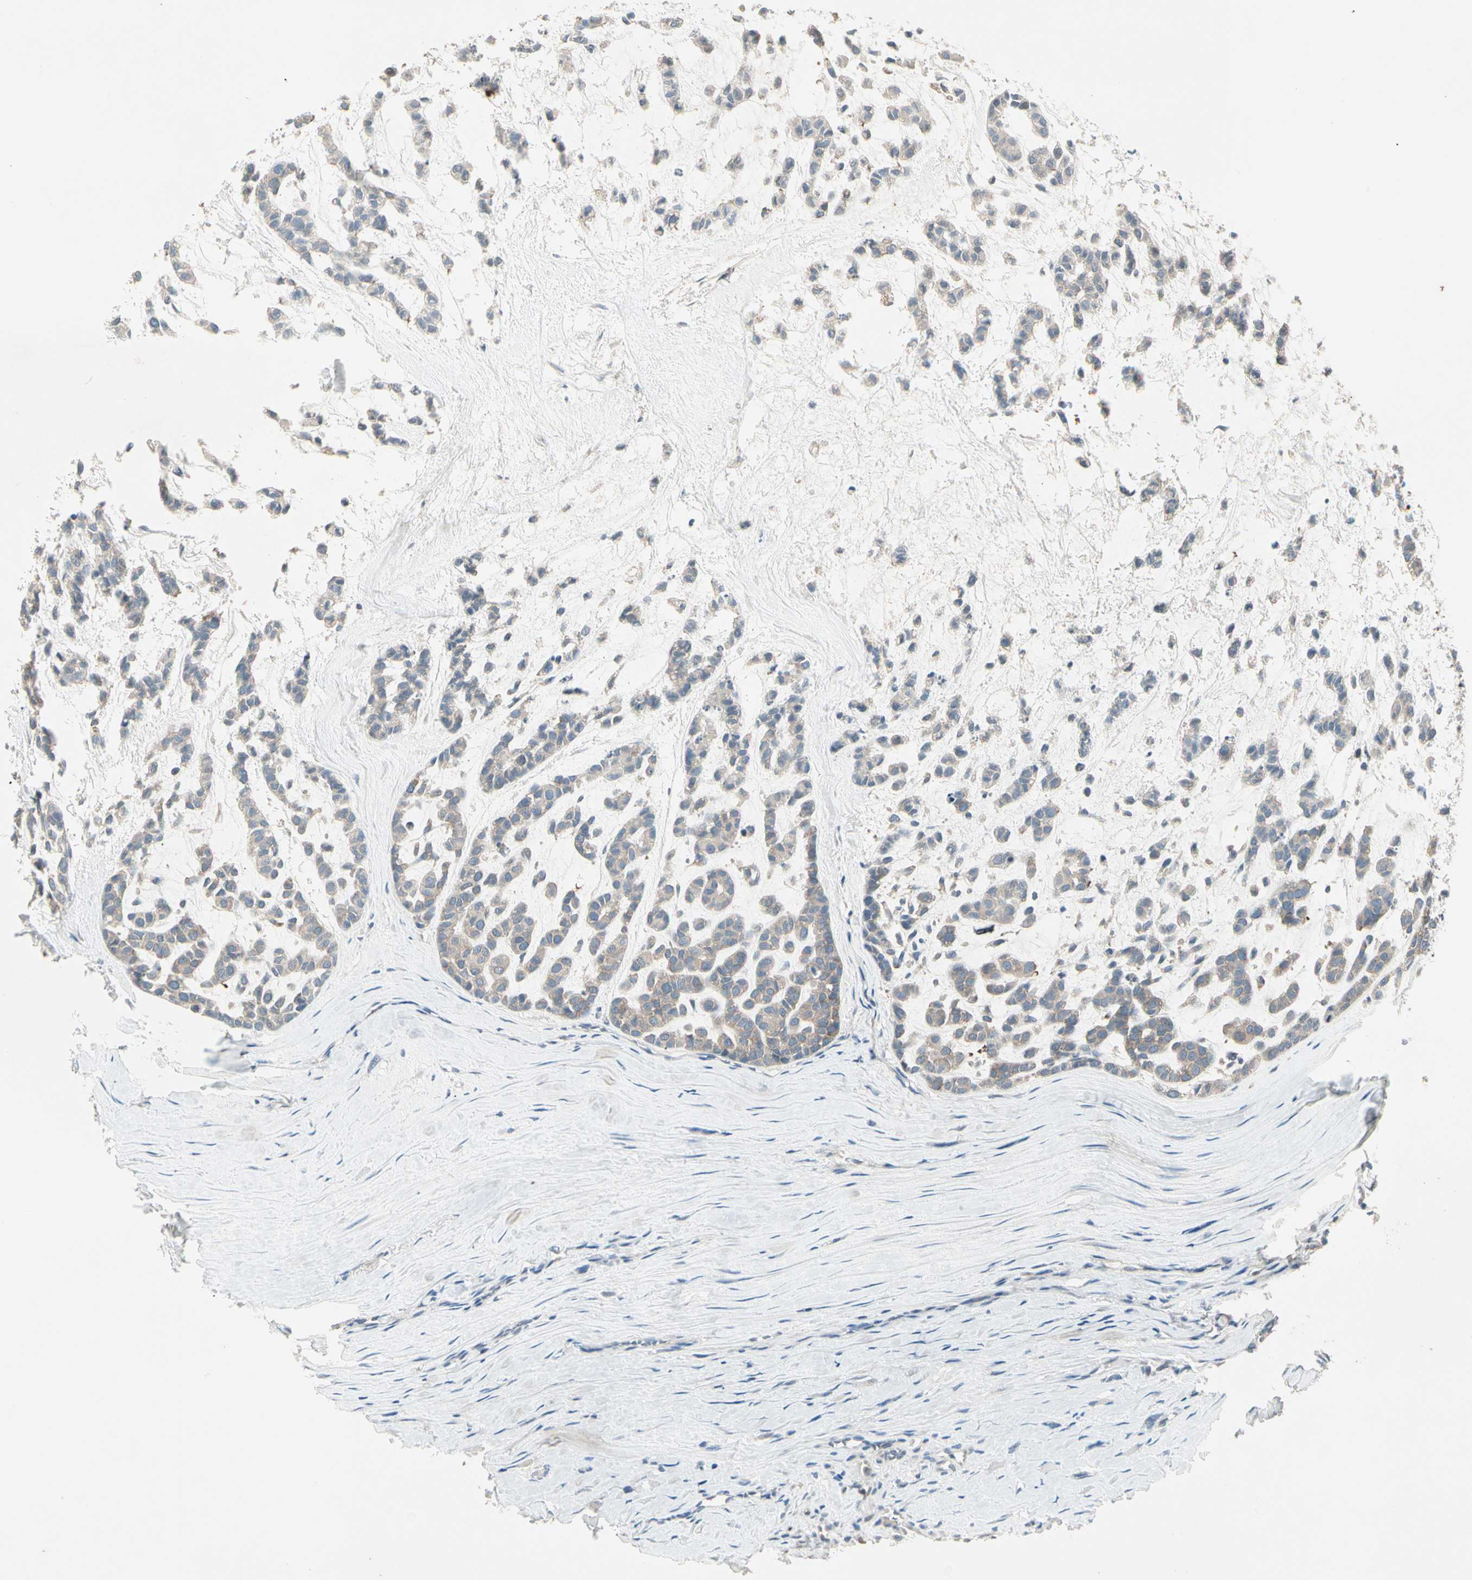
{"staining": {"intensity": "weak", "quantity": ">75%", "location": "cytoplasmic/membranous"}, "tissue": "head and neck cancer", "cell_type": "Tumor cells", "image_type": "cancer", "snomed": [{"axis": "morphology", "description": "Adenocarcinoma, NOS"}, {"axis": "morphology", "description": "Adenoma, NOS"}, {"axis": "topography", "description": "Head-Neck"}], "caption": "Human adenocarcinoma (head and neck) stained for a protein (brown) demonstrates weak cytoplasmic/membranous positive positivity in approximately >75% of tumor cells.", "gene": "IL1R1", "patient": {"sex": "female", "age": 55}}